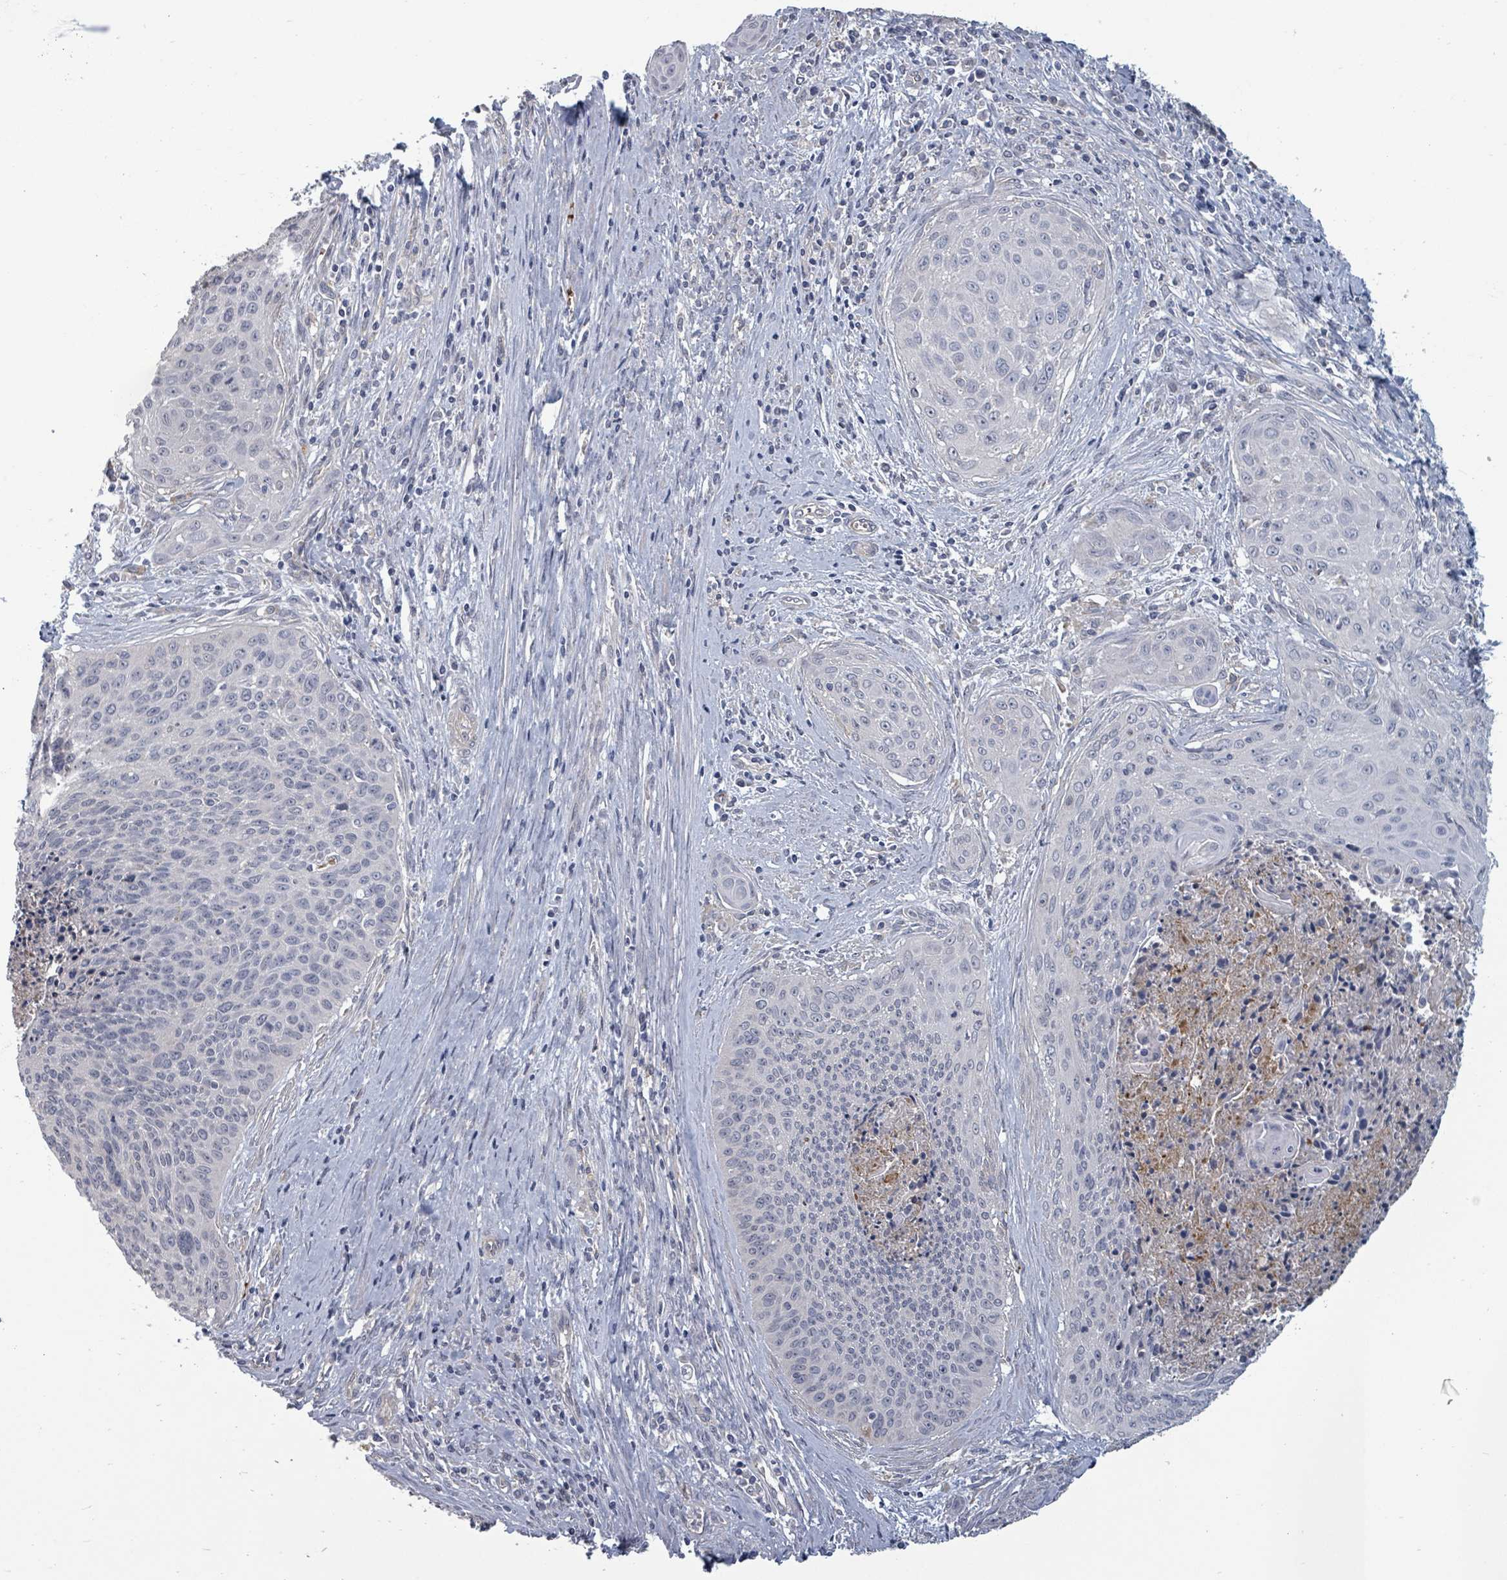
{"staining": {"intensity": "negative", "quantity": "none", "location": "none"}, "tissue": "cervical cancer", "cell_type": "Tumor cells", "image_type": "cancer", "snomed": [{"axis": "morphology", "description": "Squamous cell carcinoma, NOS"}, {"axis": "topography", "description": "Cervix"}], "caption": "Tumor cells are negative for brown protein staining in cervical cancer. (DAB immunohistochemistry visualized using brightfield microscopy, high magnification).", "gene": "PLAUR", "patient": {"sex": "female", "age": 55}}